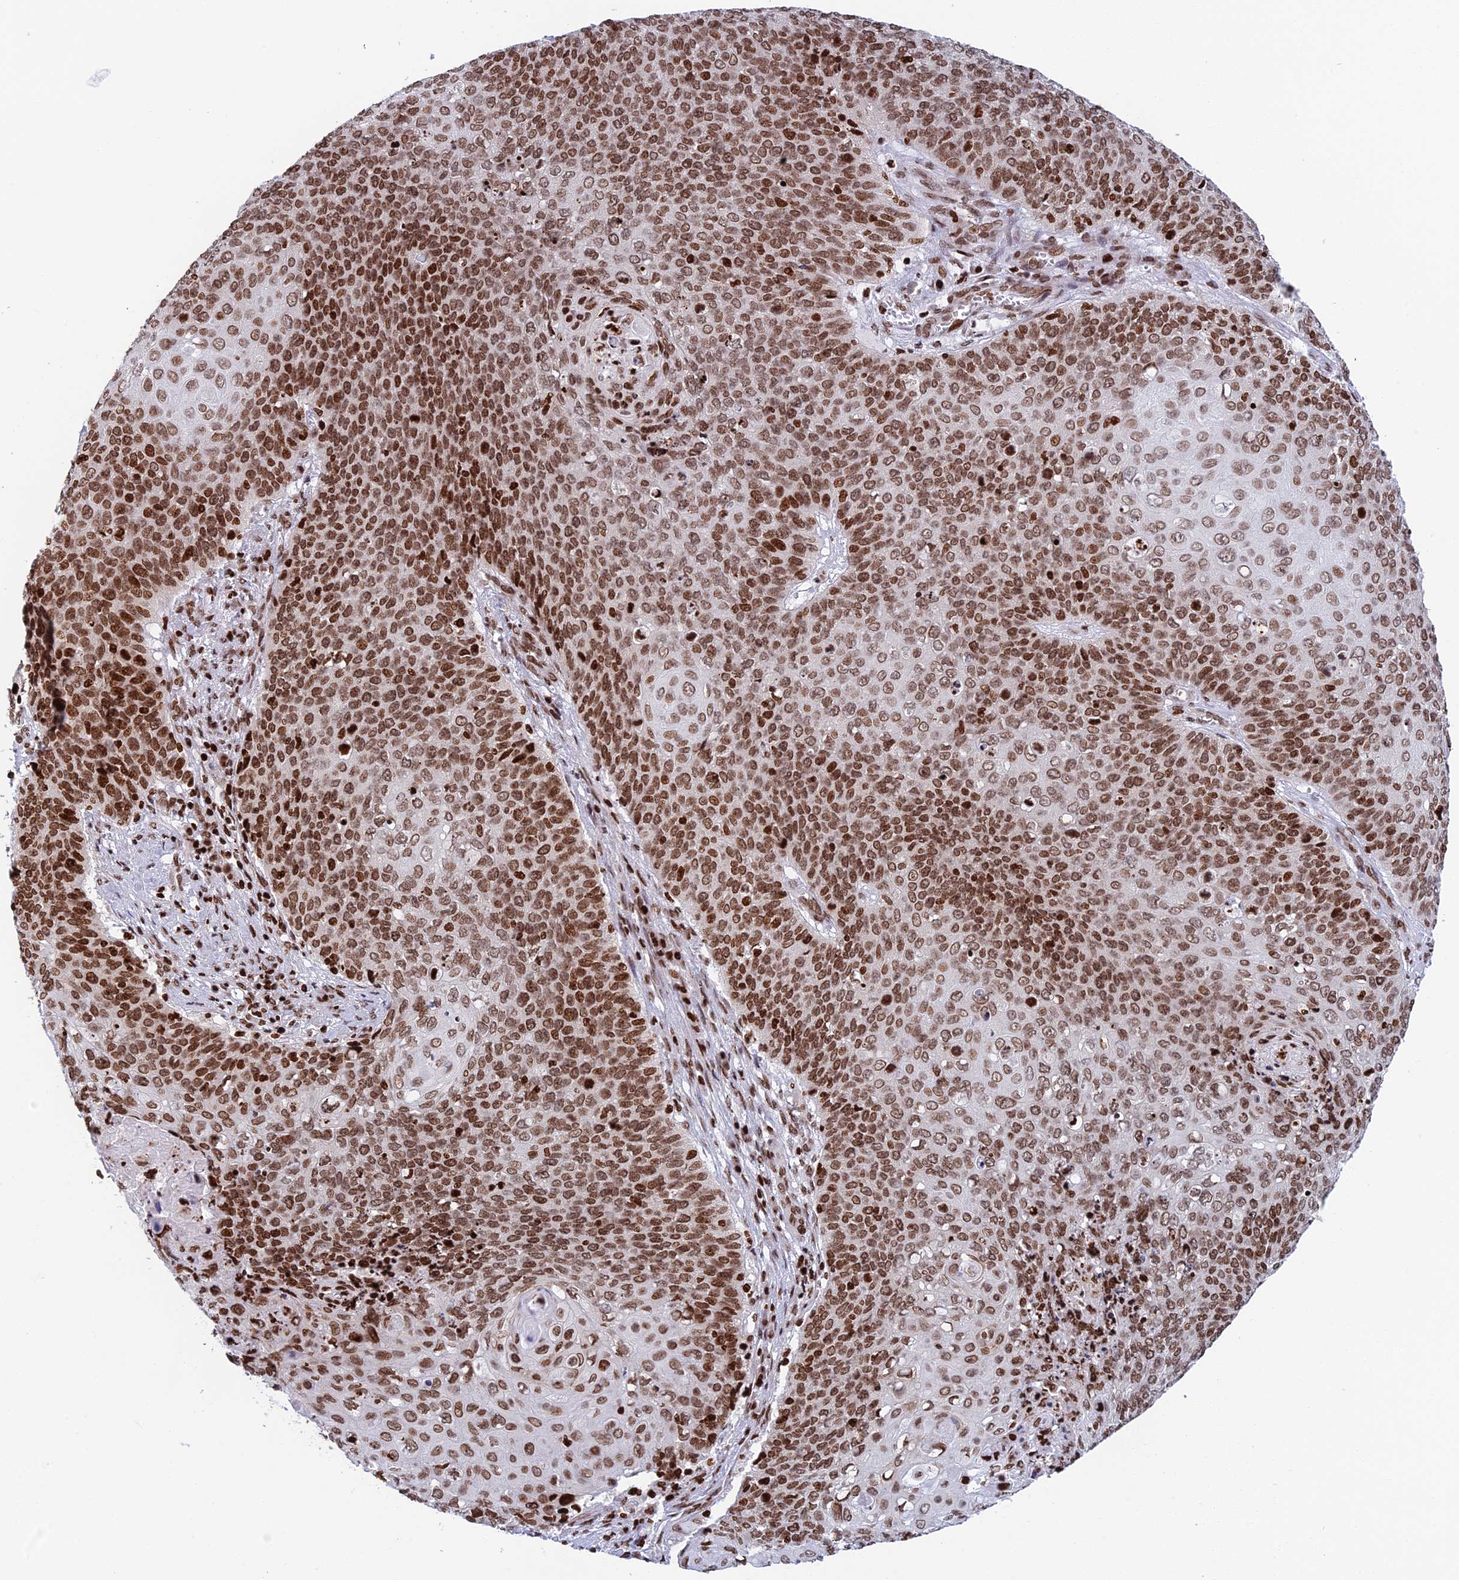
{"staining": {"intensity": "moderate", "quantity": ">75%", "location": "nuclear"}, "tissue": "cervical cancer", "cell_type": "Tumor cells", "image_type": "cancer", "snomed": [{"axis": "morphology", "description": "Squamous cell carcinoma, NOS"}, {"axis": "topography", "description": "Cervix"}], "caption": "Immunohistochemistry image of squamous cell carcinoma (cervical) stained for a protein (brown), which reveals medium levels of moderate nuclear expression in about >75% of tumor cells.", "gene": "RPAP1", "patient": {"sex": "female", "age": 39}}